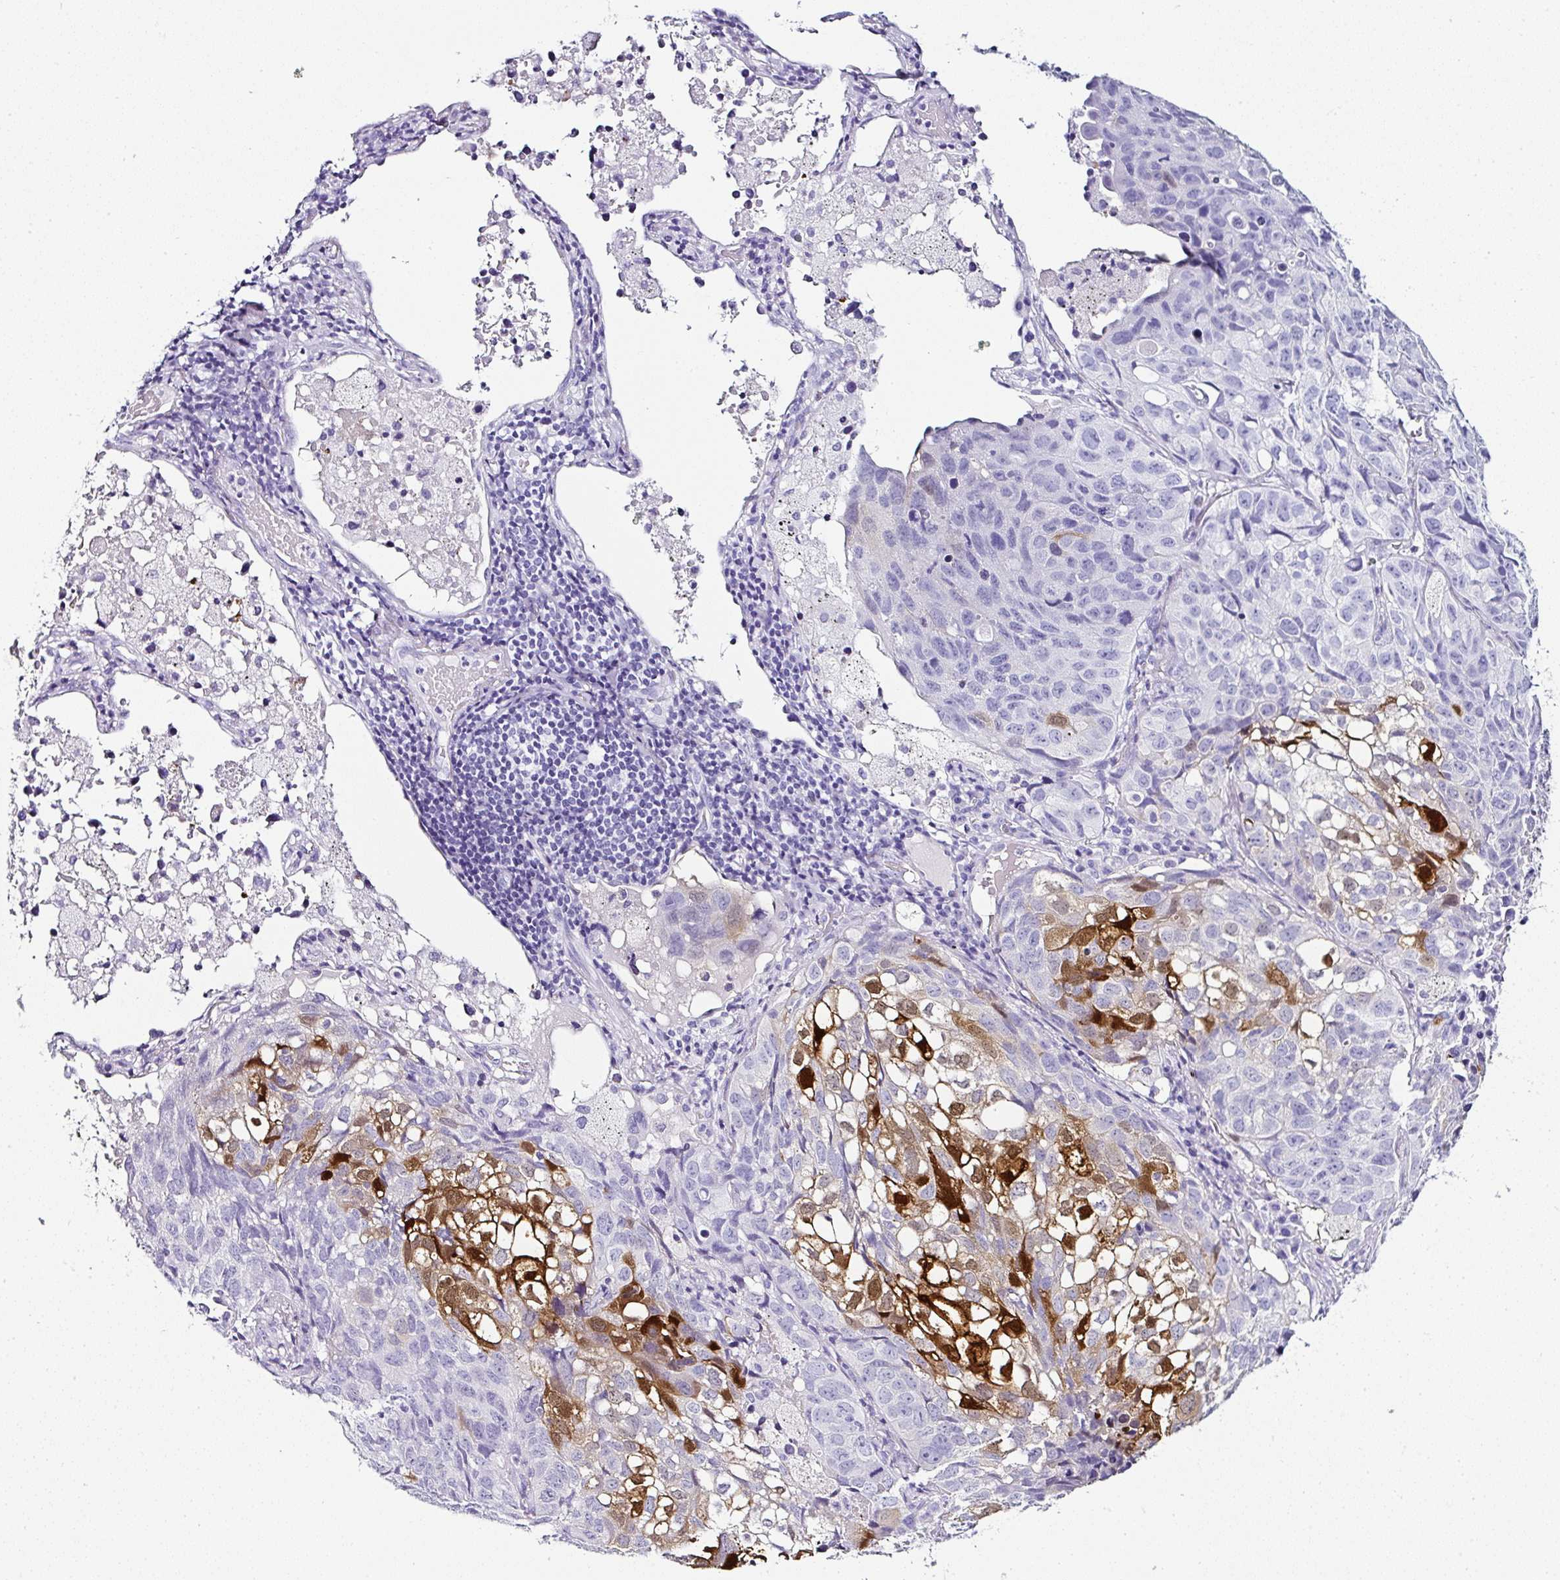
{"staining": {"intensity": "strong", "quantity": "<25%", "location": "cytoplasmic/membranous,nuclear"}, "tissue": "lung cancer", "cell_type": "Tumor cells", "image_type": "cancer", "snomed": [{"axis": "morphology", "description": "Squamous cell carcinoma, NOS"}, {"axis": "topography", "description": "Lung"}], "caption": "Protein staining displays strong cytoplasmic/membranous and nuclear staining in approximately <25% of tumor cells in squamous cell carcinoma (lung).", "gene": "SERPINB3", "patient": {"sex": "male", "age": 60}}